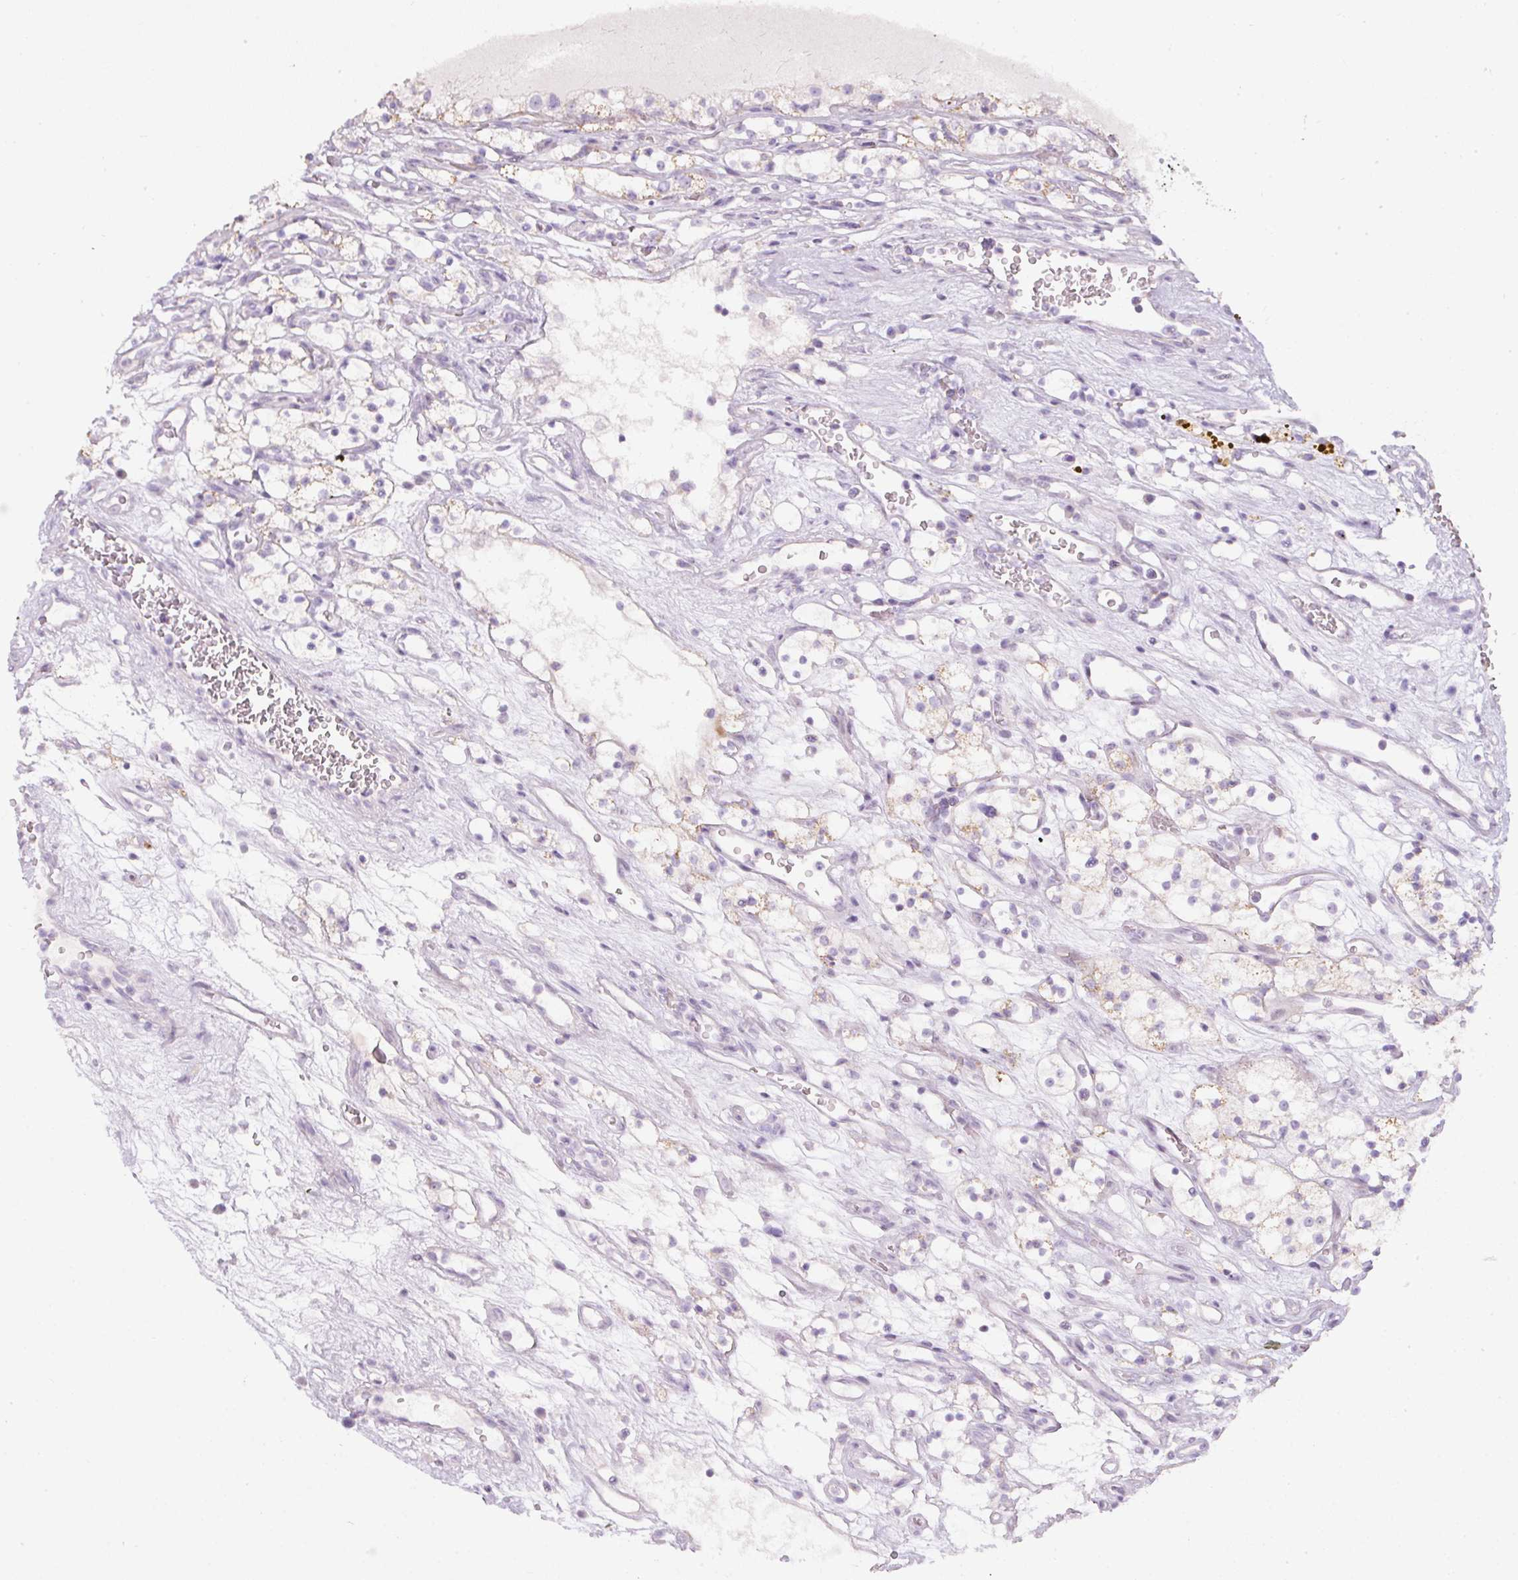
{"staining": {"intensity": "negative", "quantity": "none", "location": "none"}, "tissue": "renal cancer", "cell_type": "Tumor cells", "image_type": "cancer", "snomed": [{"axis": "morphology", "description": "Adenocarcinoma, NOS"}, {"axis": "topography", "description": "Kidney"}], "caption": "High power microscopy image of an immunohistochemistry (IHC) histopathology image of adenocarcinoma (renal), revealing no significant staining in tumor cells. Nuclei are stained in blue.", "gene": "FGFBP3", "patient": {"sex": "female", "age": 69}}